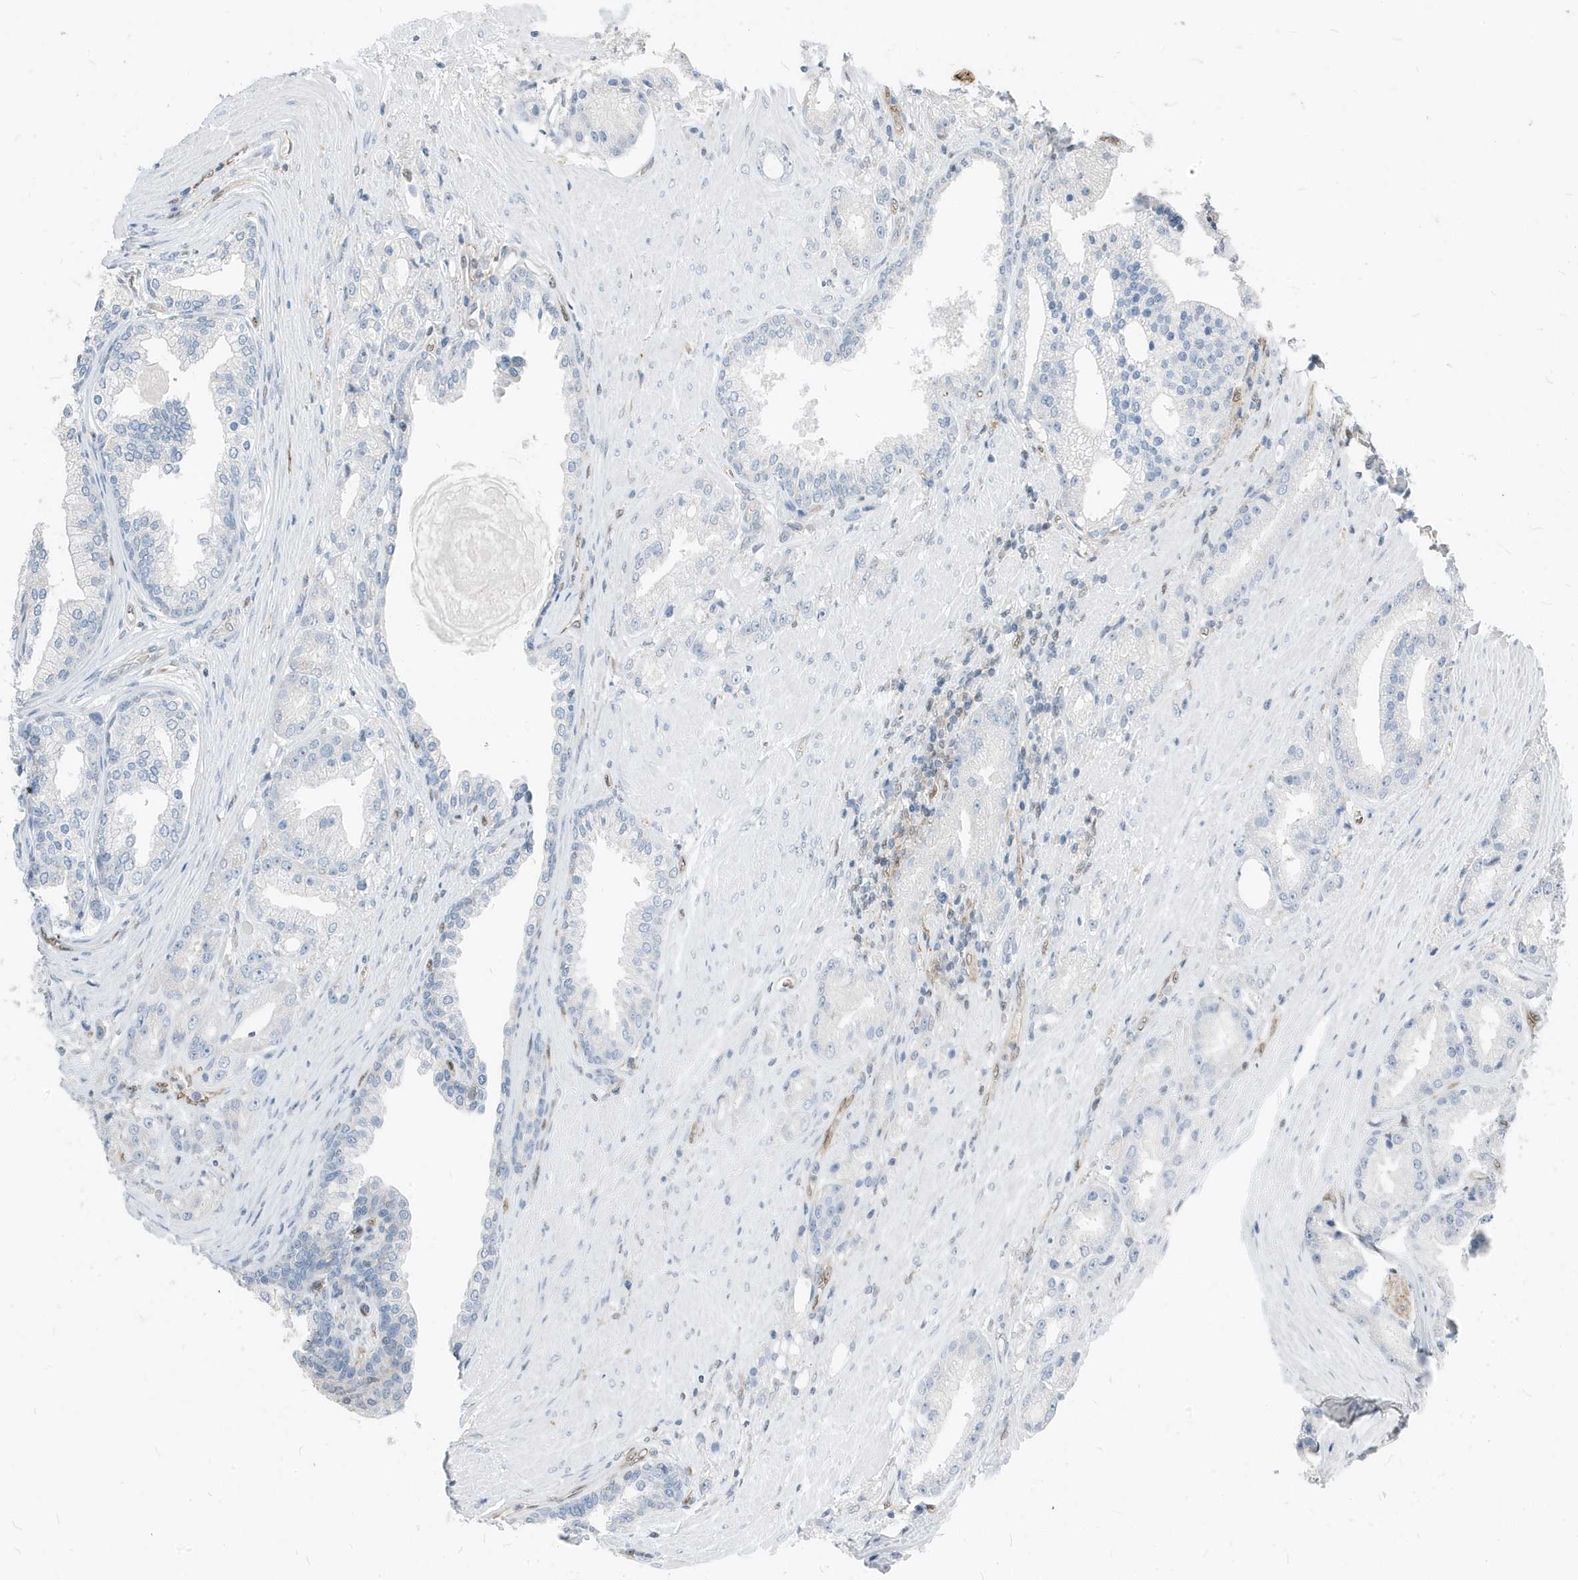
{"staining": {"intensity": "negative", "quantity": "none", "location": "none"}, "tissue": "prostate cancer", "cell_type": "Tumor cells", "image_type": "cancer", "snomed": [{"axis": "morphology", "description": "Adenocarcinoma, Low grade"}, {"axis": "topography", "description": "Prostate"}], "caption": "DAB immunohistochemical staining of human prostate adenocarcinoma (low-grade) displays no significant positivity in tumor cells.", "gene": "NCOA7", "patient": {"sex": "male", "age": 67}}